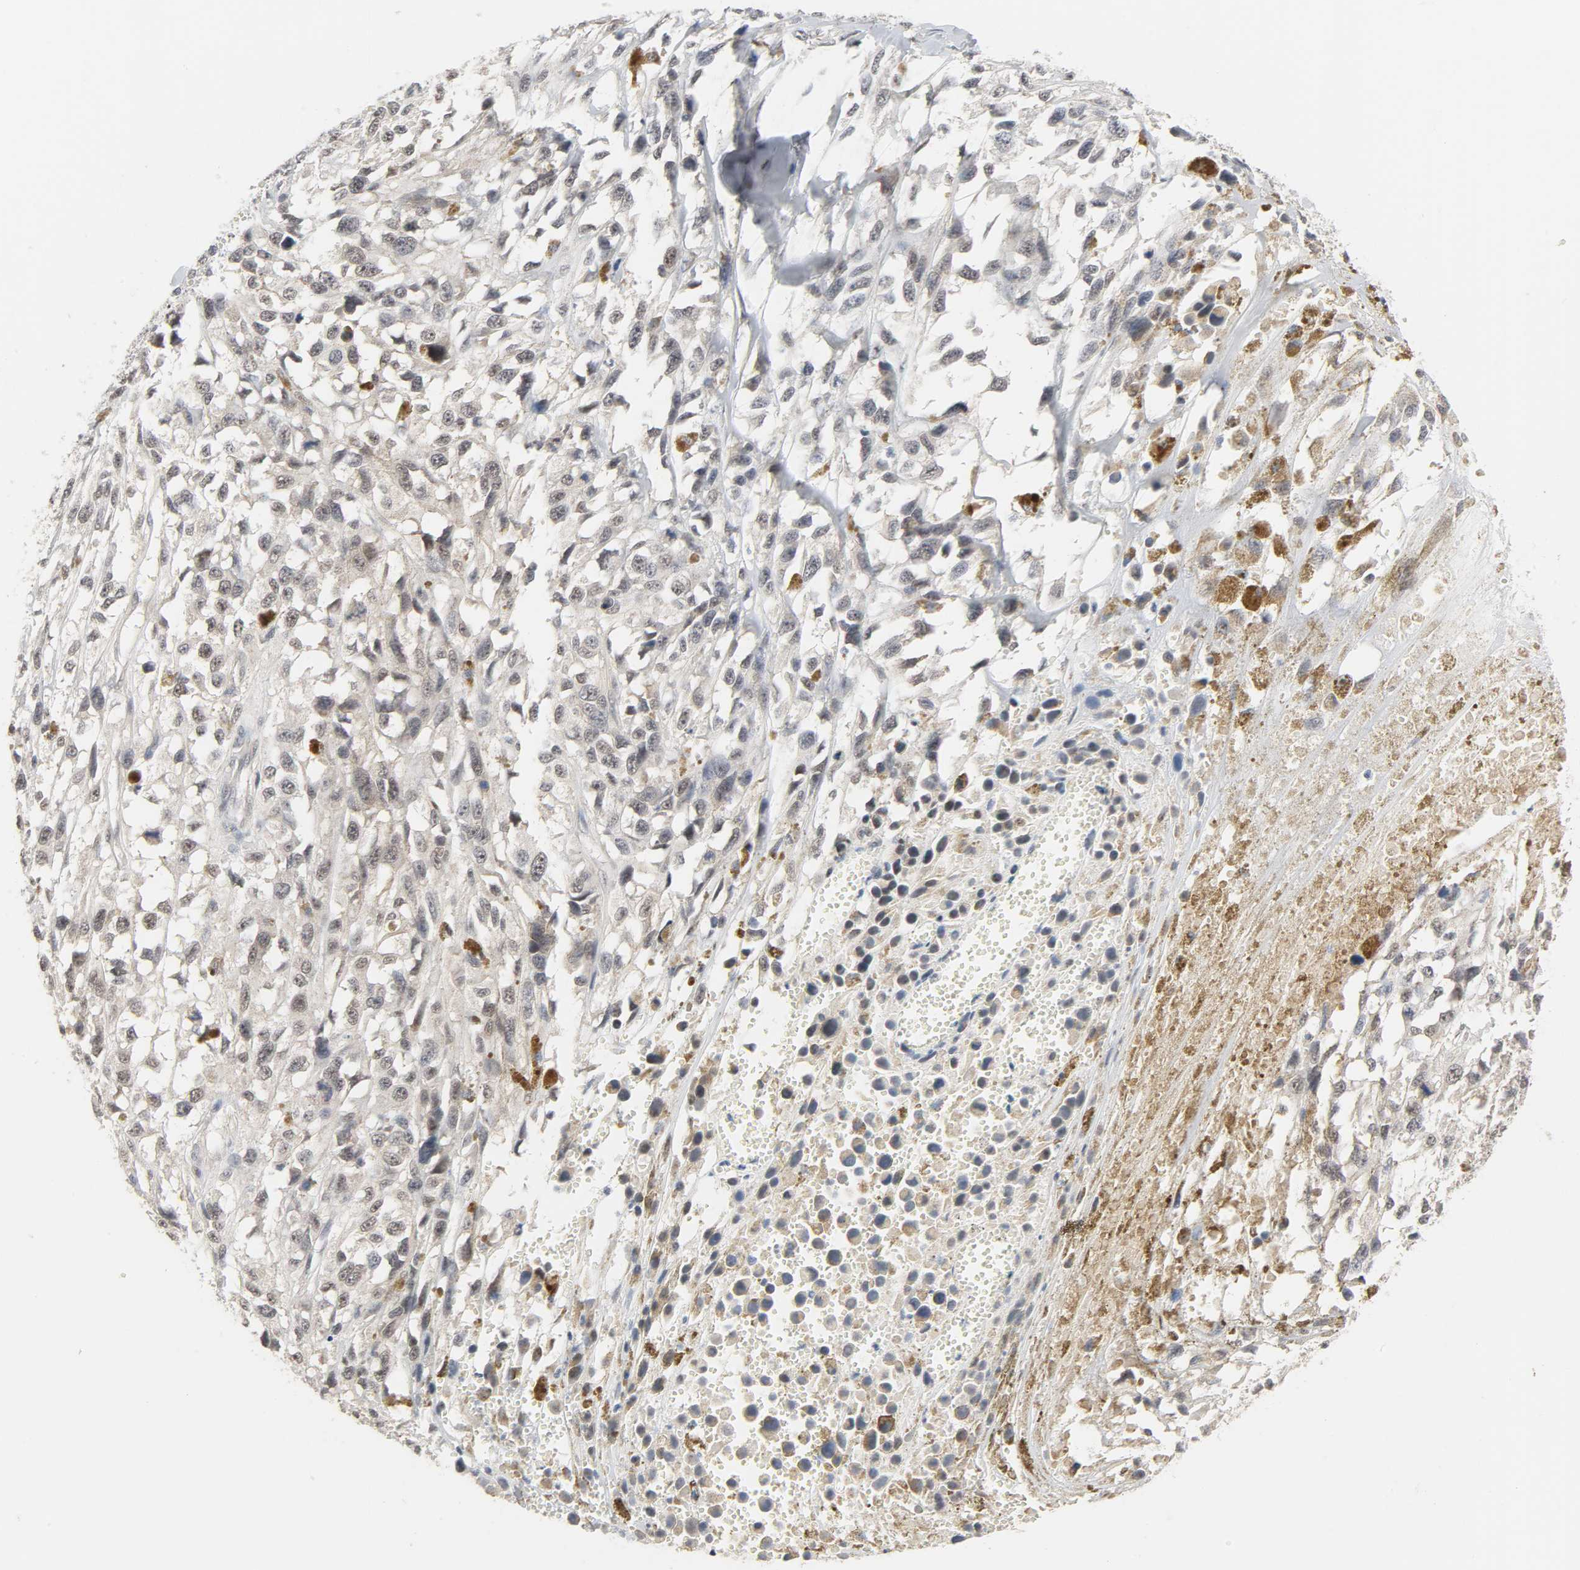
{"staining": {"intensity": "negative", "quantity": "none", "location": "none"}, "tissue": "melanoma", "cell_type": "Tumor cells", "image_type": "cancer", "snomed": [{"axis": "morphology", "description": "Malignant melanoma, Metastatic site"}, {"axis": "topography", "description": "Lymph node"}], "caption": "Photomicrograph shows no significant protein expression in tumor cells of melanoma.", "gene": "ACSS2", "patient": {"sex": "male", "age": 59}}